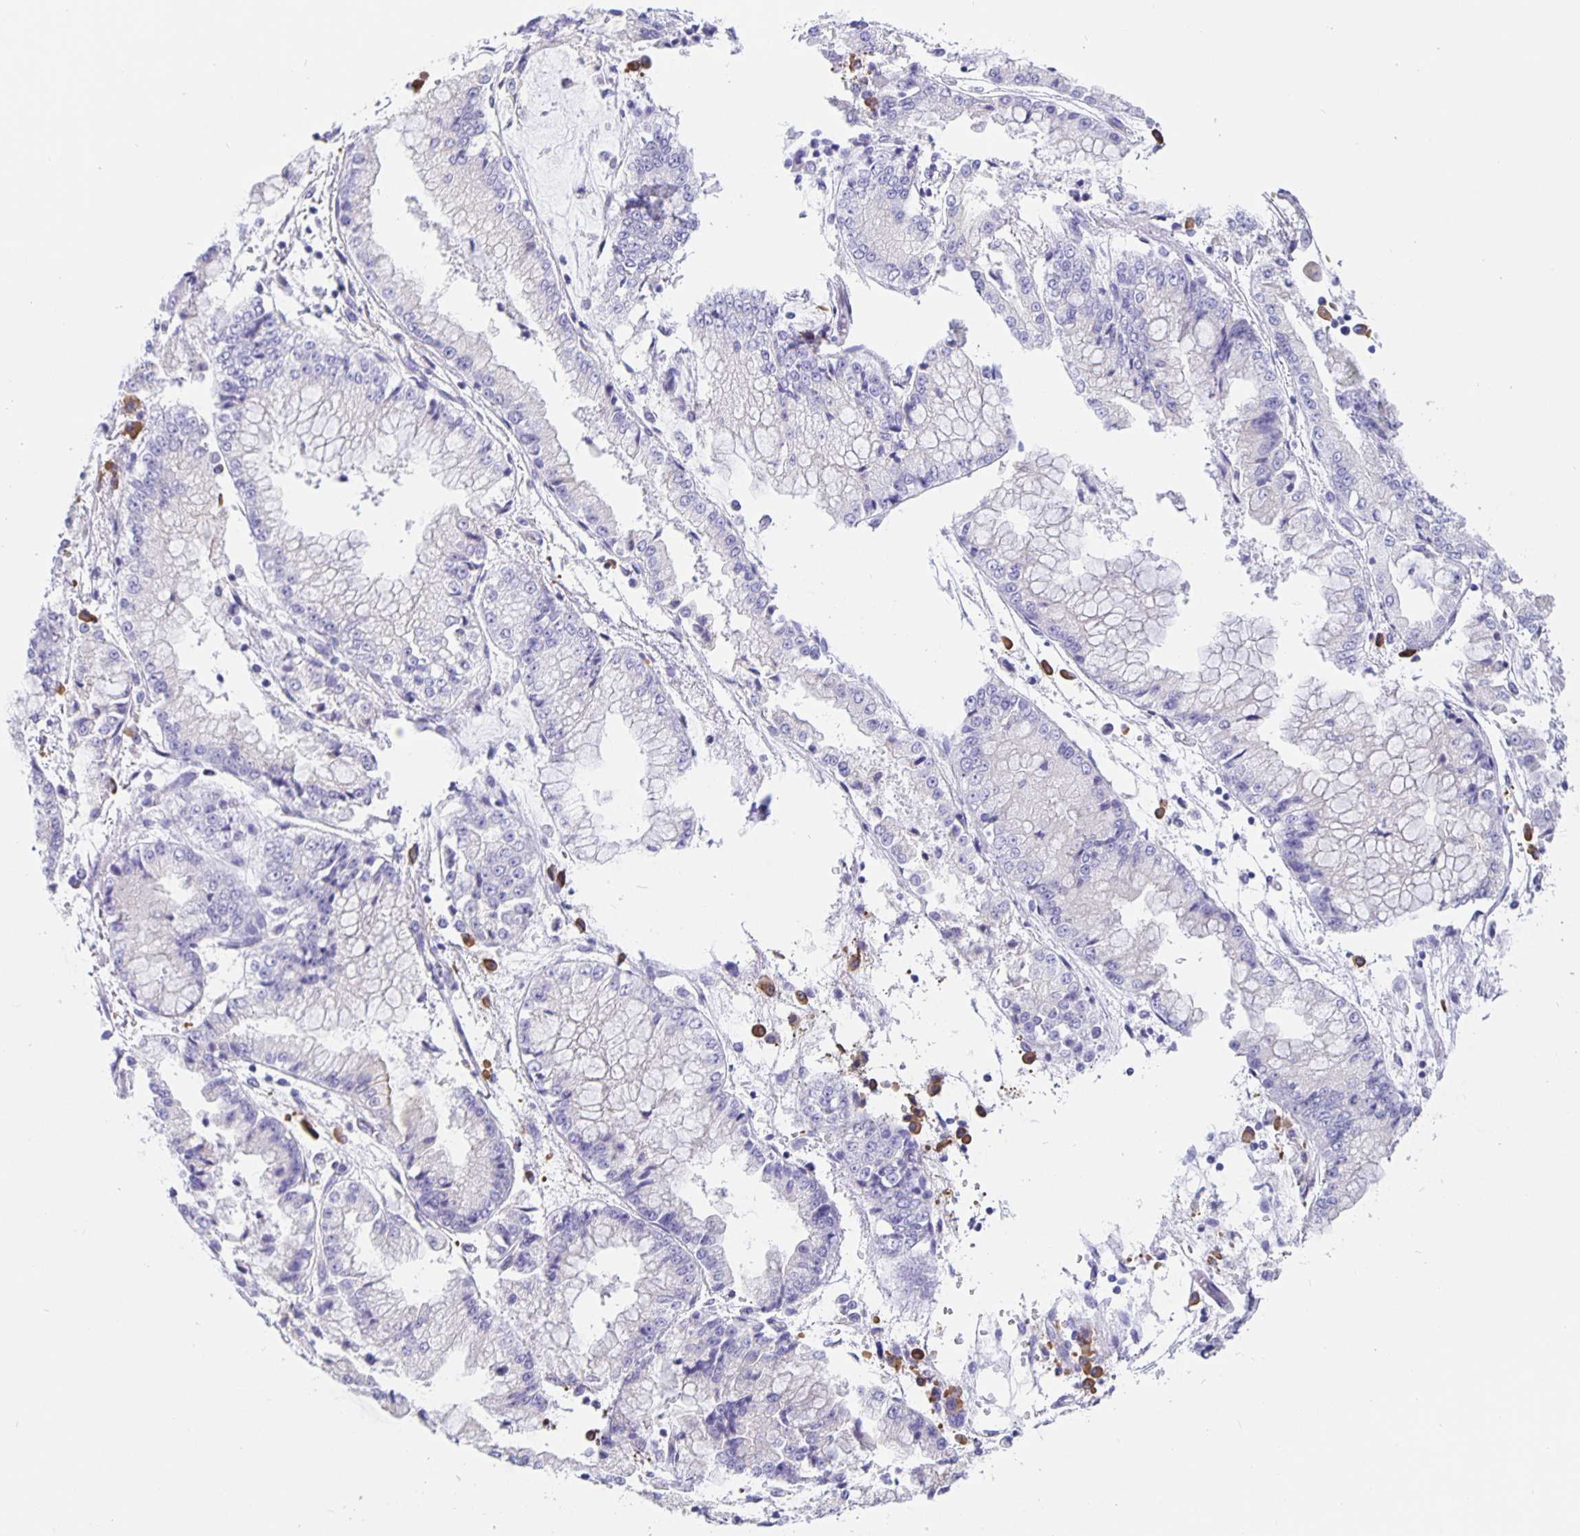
{"staining": {"intensity": "negative", "quantity": "none", "location": "none"}, "tissue": "stomach cancer", "cell_type": "Tumor cells", "image_type": "cancer", "snomed": [{"axis": "morphology", "description": "Adenocarcinoma, NOS"}, {"axis": "topography", "description": "Stomach, upper"}], "caption": "Immunohistochemistry (IHC) photomicrograph of human stomach cancer stained for a protein (brown), which reveals no positivity in tumor cells.", "gene": "ERMN", "patient": {"sex": "female", "age": 74}}